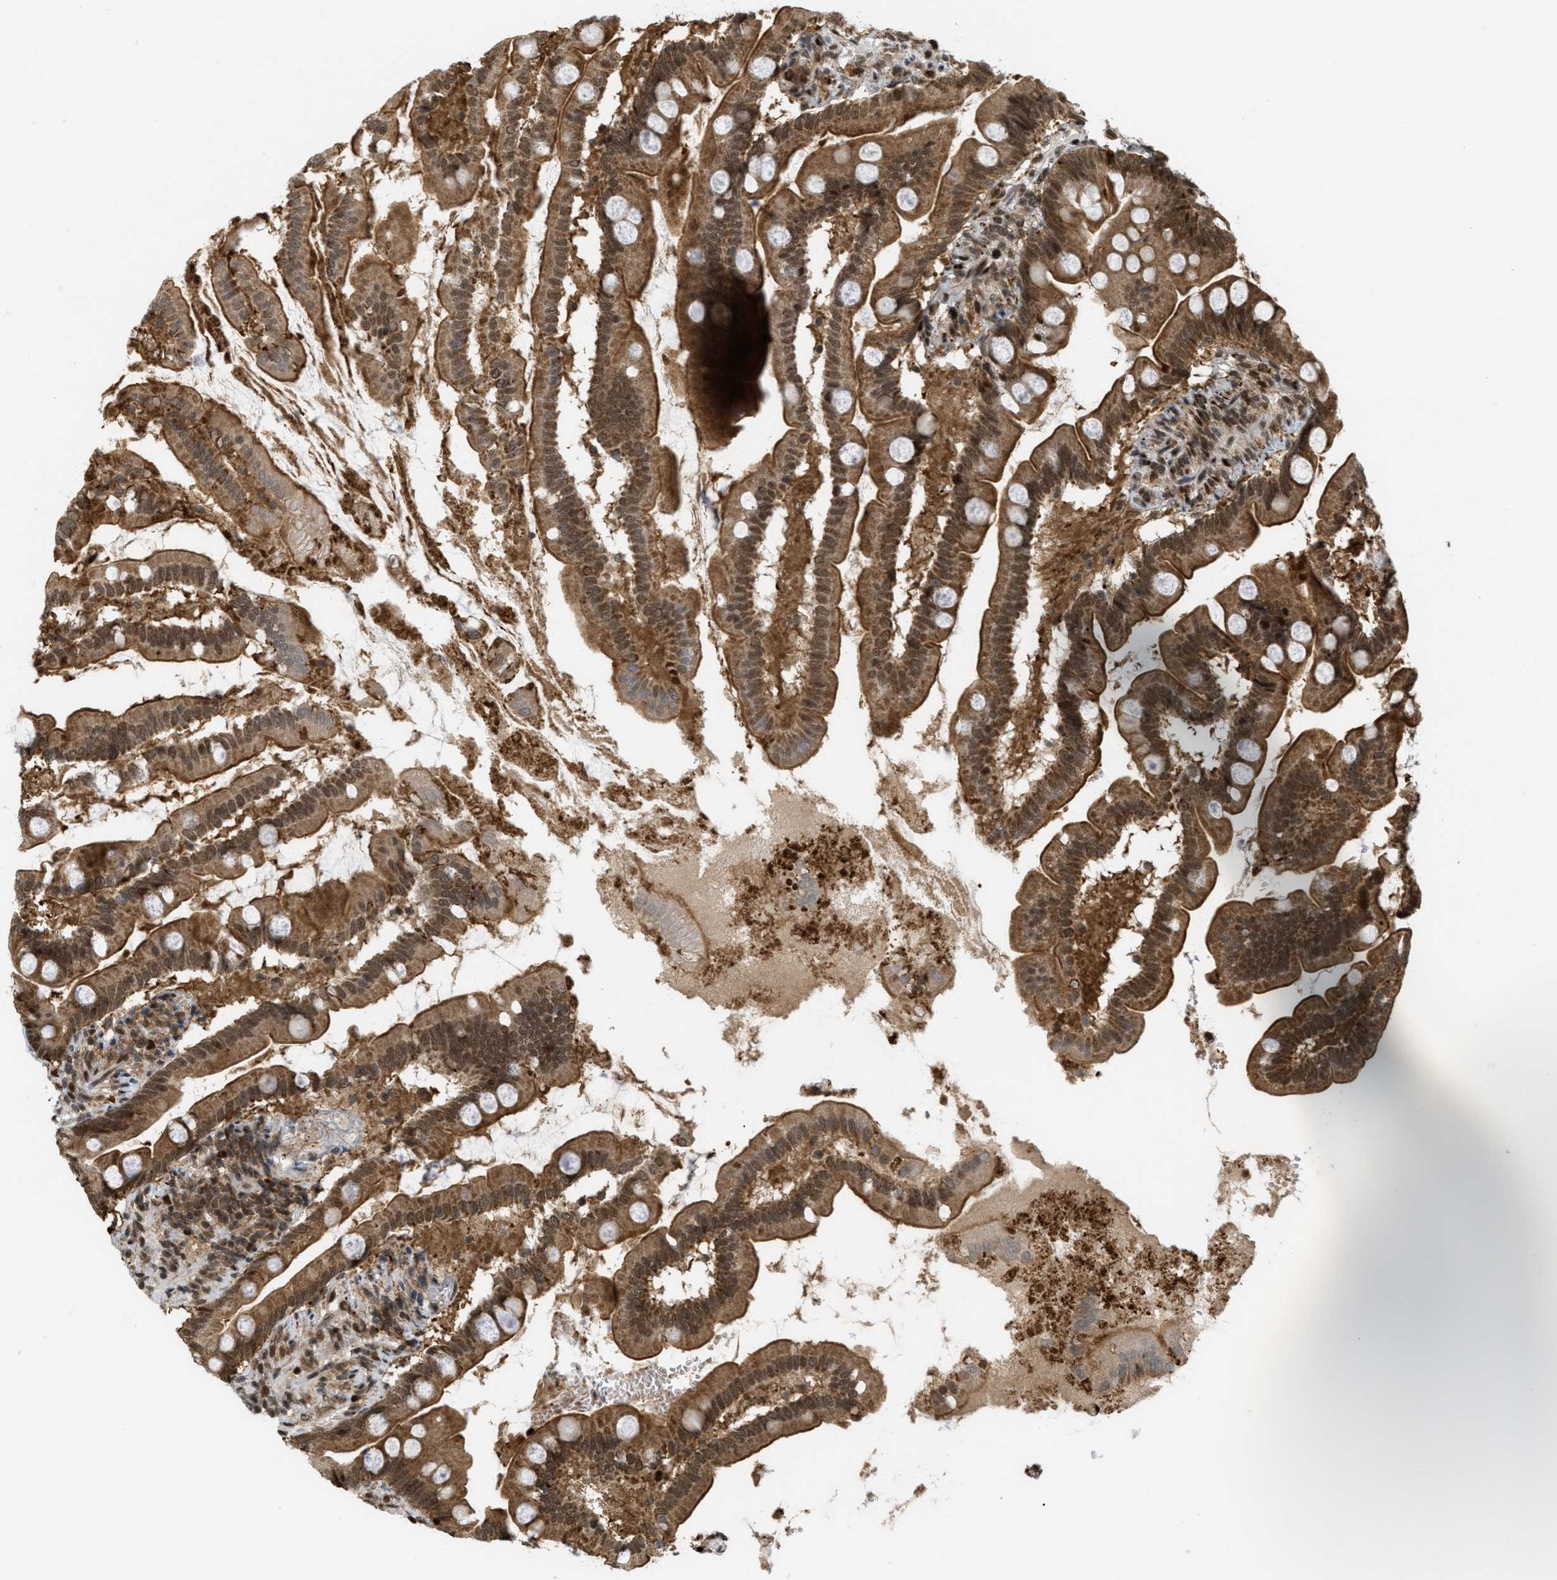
{"staining": {"intensity": "strong", "quantity": ">75%", "location": "cytoplasmic/membranous,nuclear"}, "tissue": "small intestine", "cell_type": "Glandular cells", "image_type": "normal", "snomed": [{"axis": "morphology", "description": "Normal tissue, NOS"}, {"axis": "topography", "description": "Small intestine"}], "caption": "Benign small intestine demonstrates strong cytoplasmic/membranous,nuclear positivity in about >75% of glandular cells, visualized by immunohistochemistry. (DAB (3,3'-diaminobenzidine) IHC, brown staining for protein, blue staining for nuclei).", "gene": "TLK1", "patient": {"sex": "female", "age": 56}}